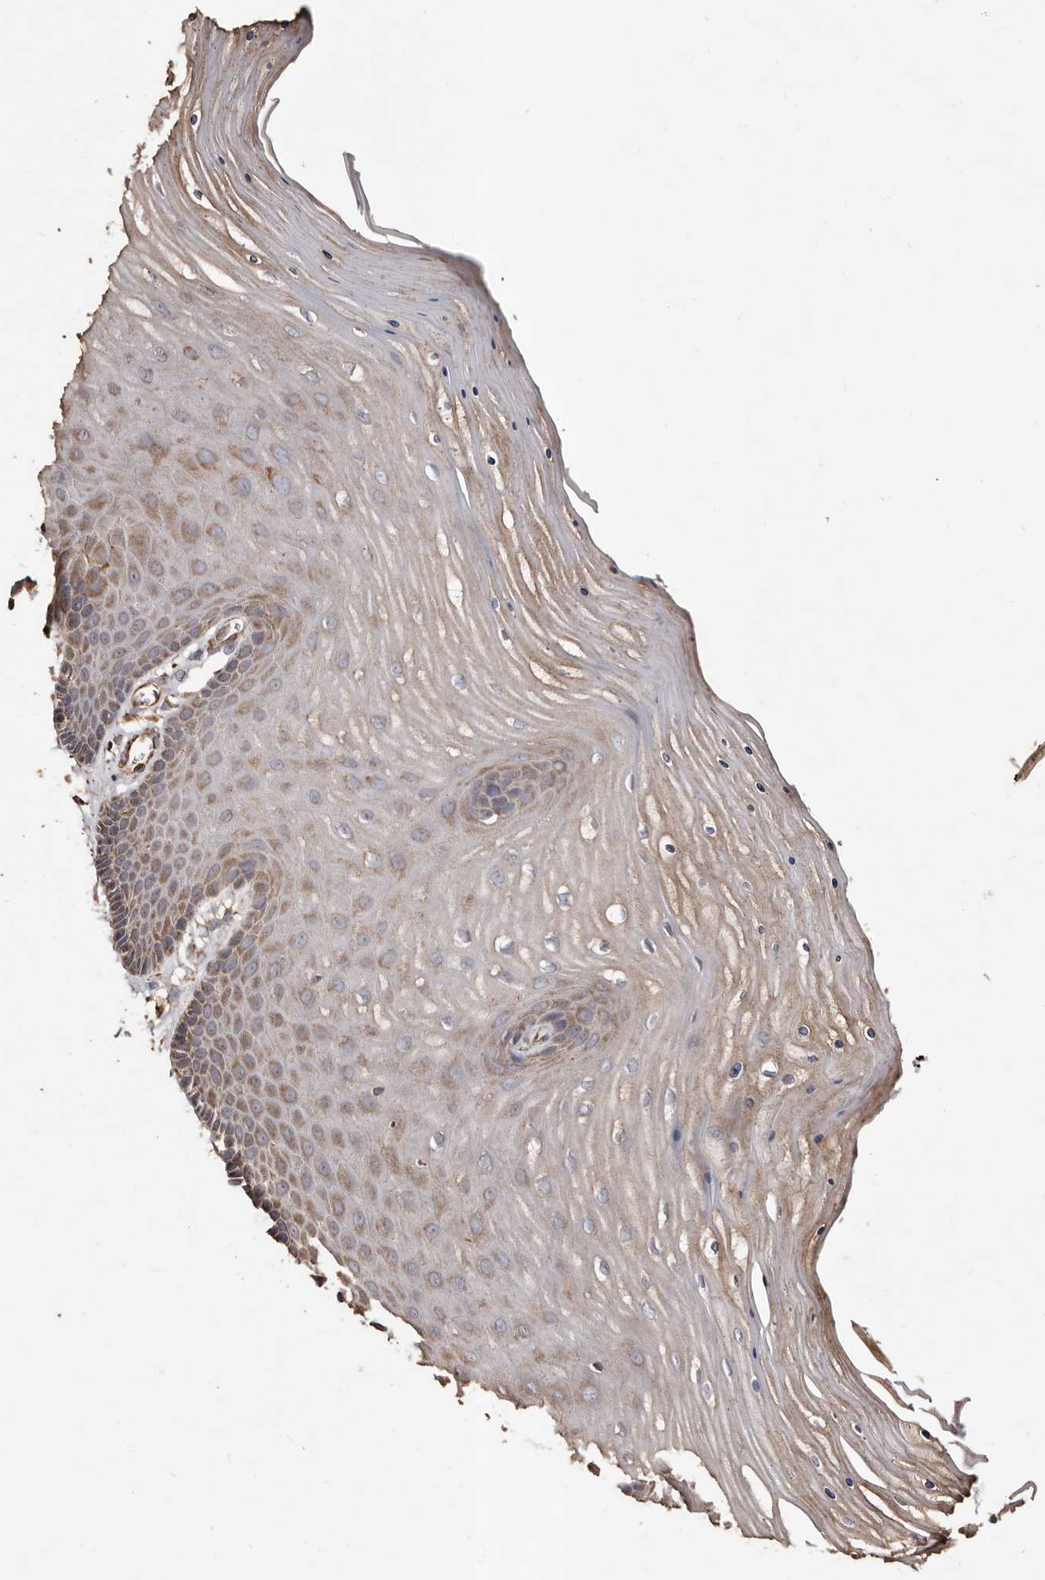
{"staining": {"intensity": "negative", "quantity": "none", "location": "none"}, "tissue": "cervix", "cell_type": "Glandular cells", "image_type": "normal", "snomed": [{"axis": "morphology", "description": "Normal tissue, NOS"}, {"axis": "topography", "description": "Cervix"}], "caption": "High power microscopy image of an immunohistochemistry (IHC) micrograph of normal cervix, revealing no significant positivity in glandular cells.", "gene": "MACC1", "patient": {"sex": "female", "age": 55}}